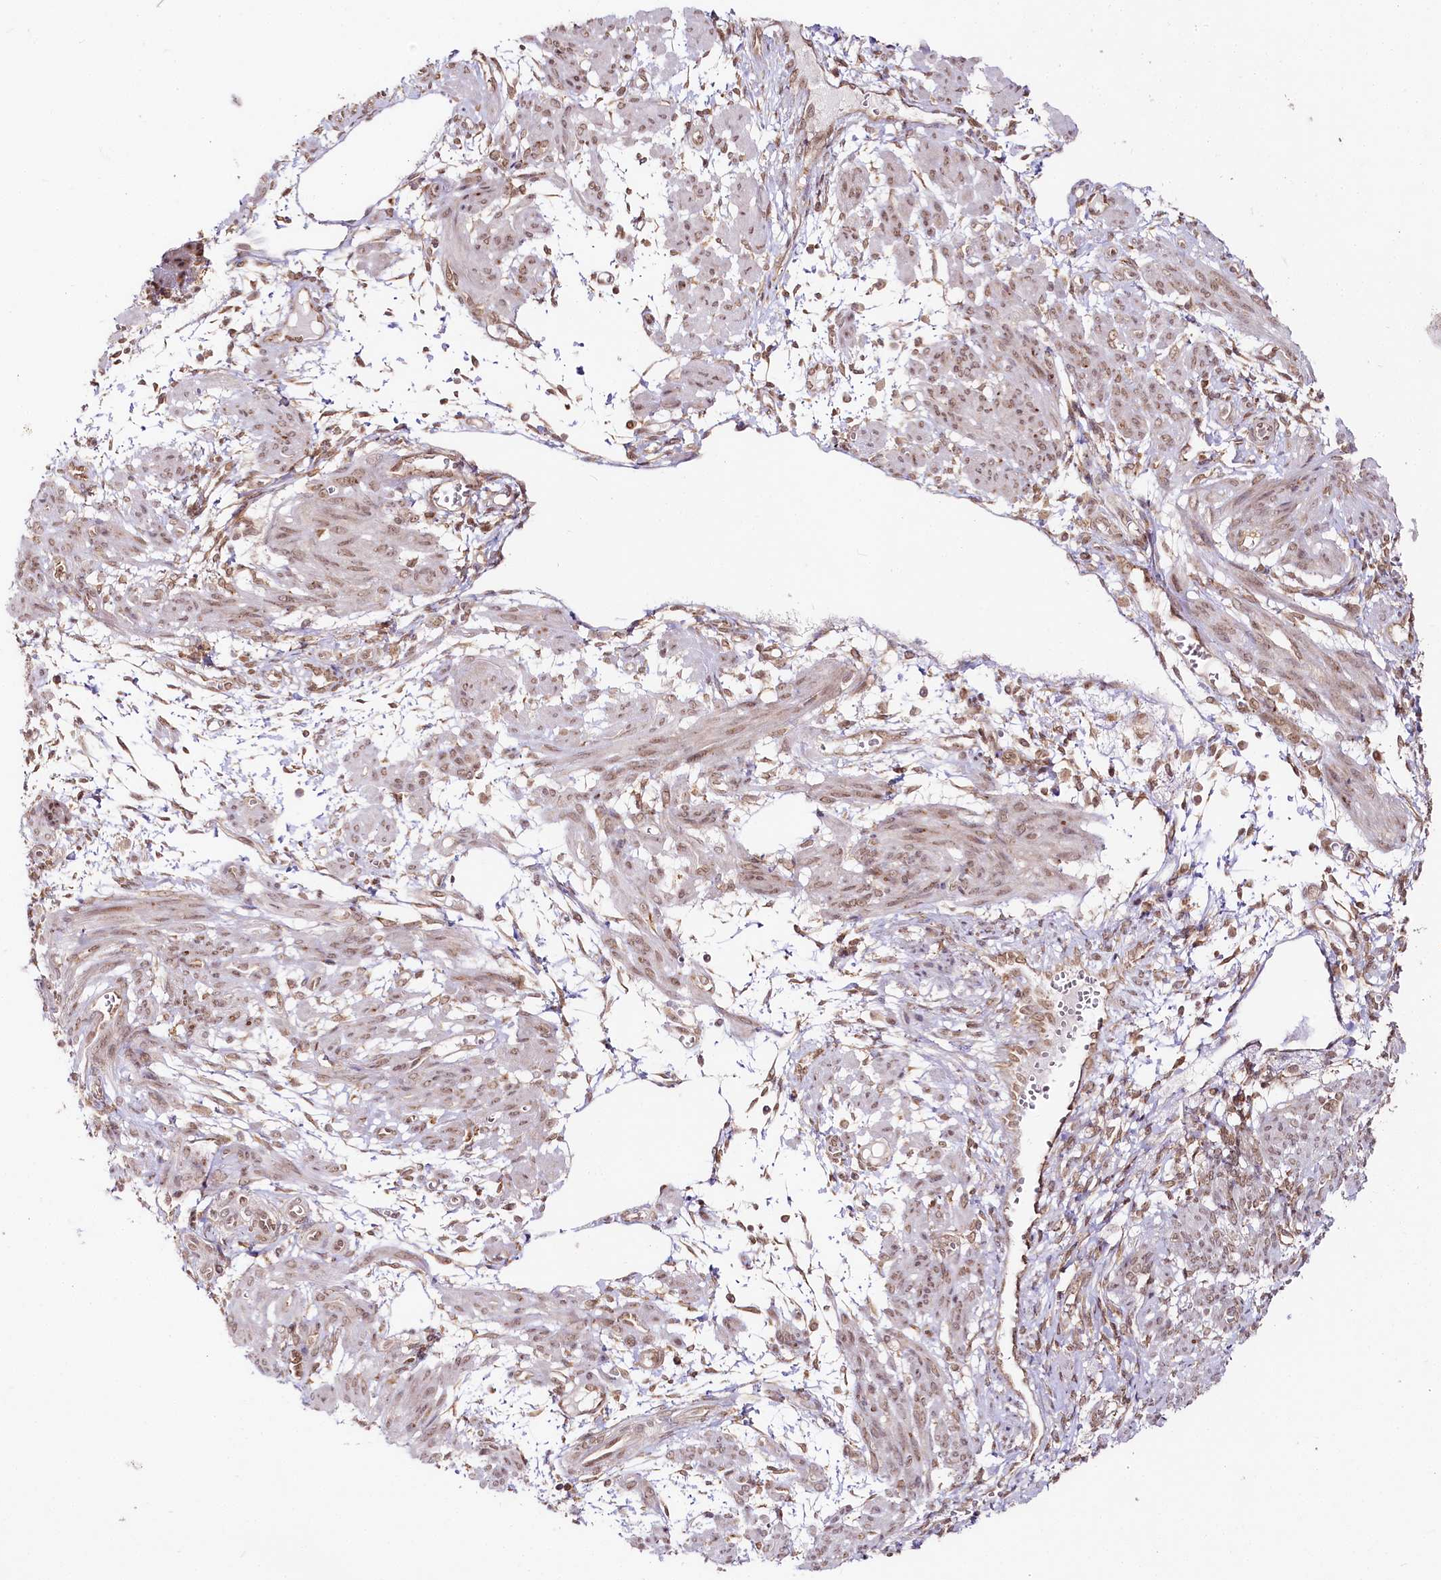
{"staining": {"intensity": "moderate", "quantity": ">75%", "location": "nuclear"}, "tissue": "smooth muscle", "cell_type": "Smooth muscle cells", "image_type": "normal", "snomed": [{"axis": "morphology", "description": "Normal tissue, NOS"}, {"axis": "topography", "description": "Smooth muscle"}], "caption": "Immunohistochemistry (IHC) of normal smooth muscle shows medium levels of moderate nuclear positivity in about >75% of smooth muscle cells.", "gene": "CNPY2", "patient": {"sex": "female", "age": 39}}